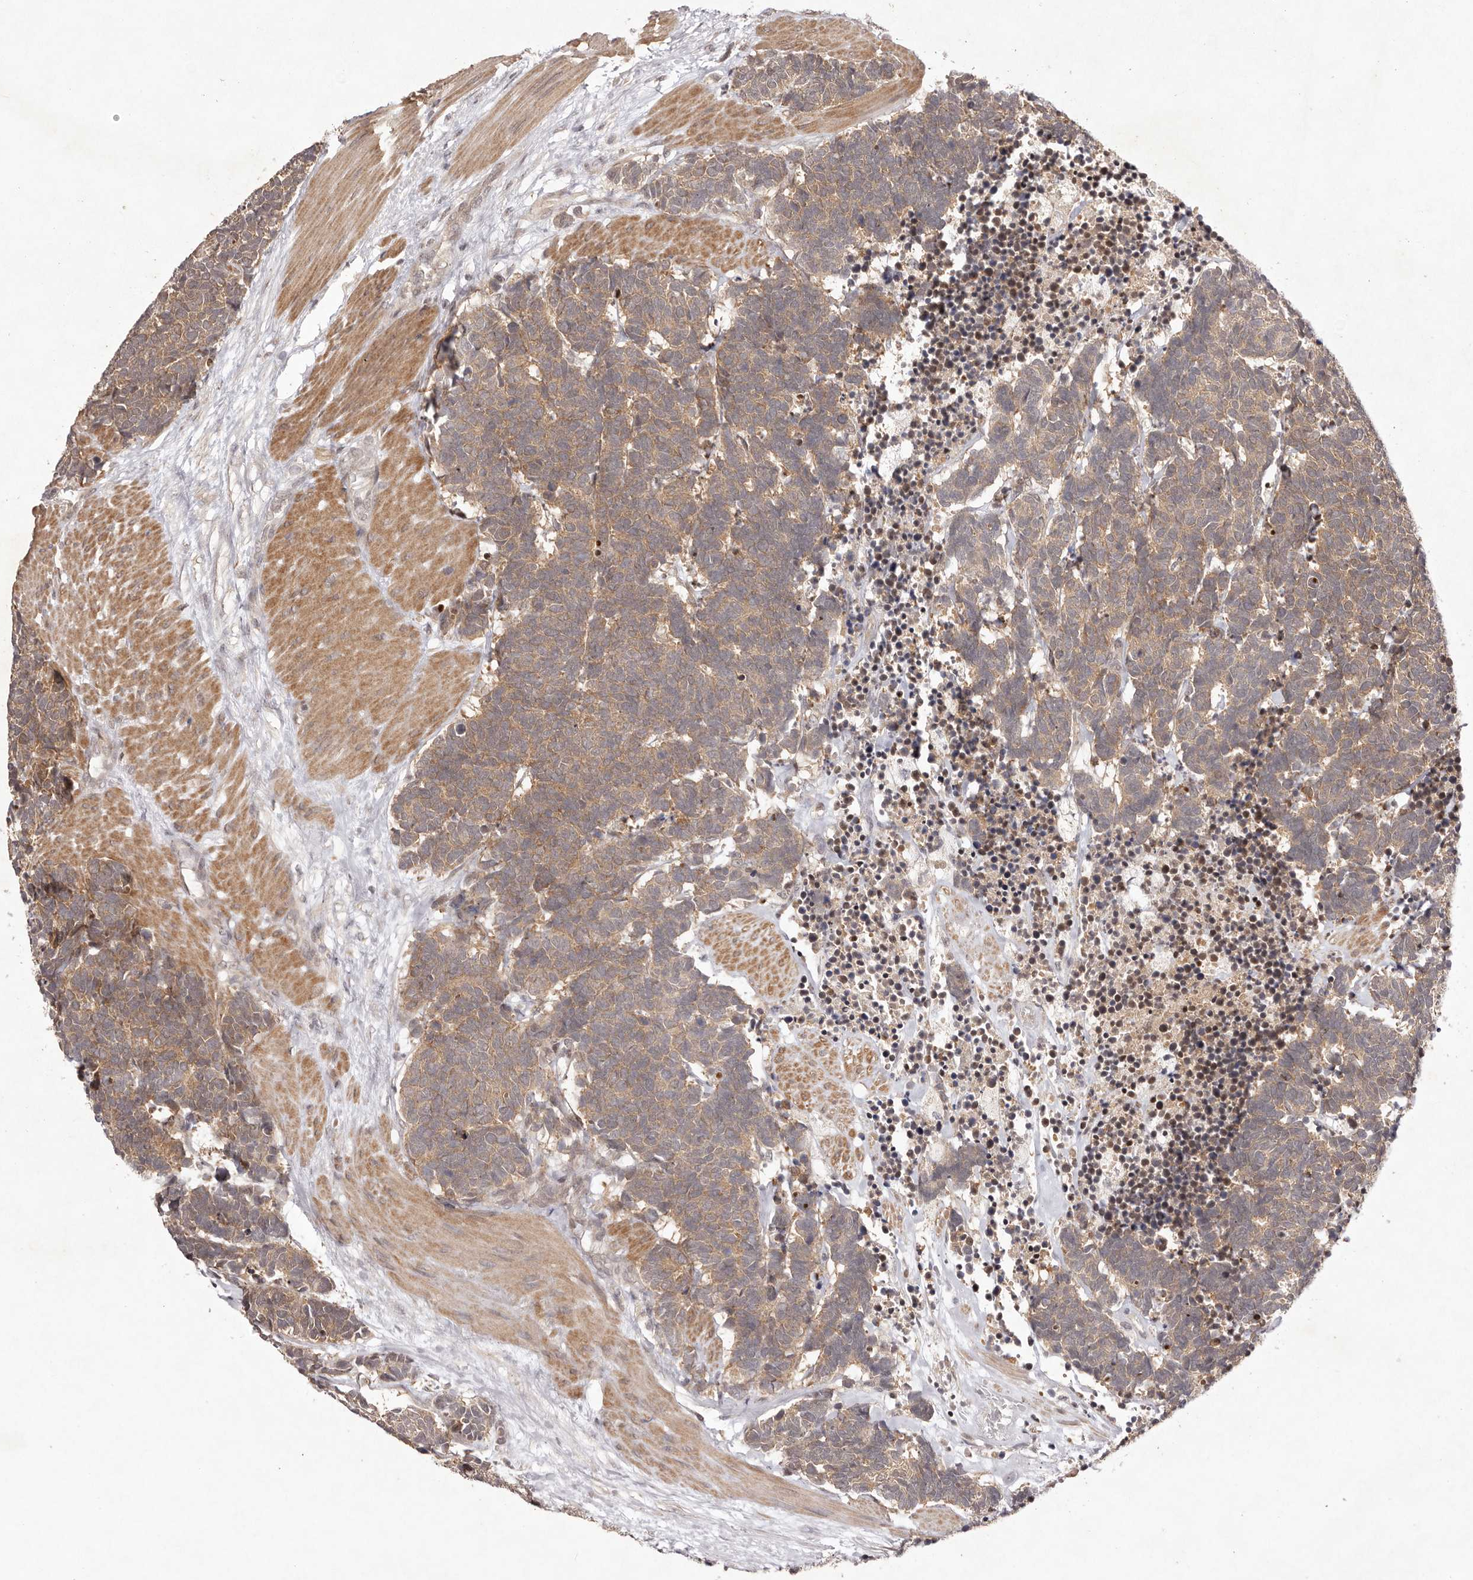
{"staining": {"intensity": "moderate", "quantity": ">75%", "location": "cytoplasmic/membranous"}, "tissue": "carcinoid", "cell_type": "Tumor cells", "image_type": "cancer", "snomed": [{"axis": "morphology", "description": "Carcinoma, NOS"}, {"axis": "morphology", "description": "Carcinoid, malignant, NOS"}, {"axis": "topography", "description": "Urinary bladder"}], "caption": "Carcinoid tissue reveals moderate cytoplasmic/membranous staining in about >75% of tumor cells, visualized by immunohistochemistry.", "gene": "BUD31", "patient": {"sex": "male", "age": 57}}